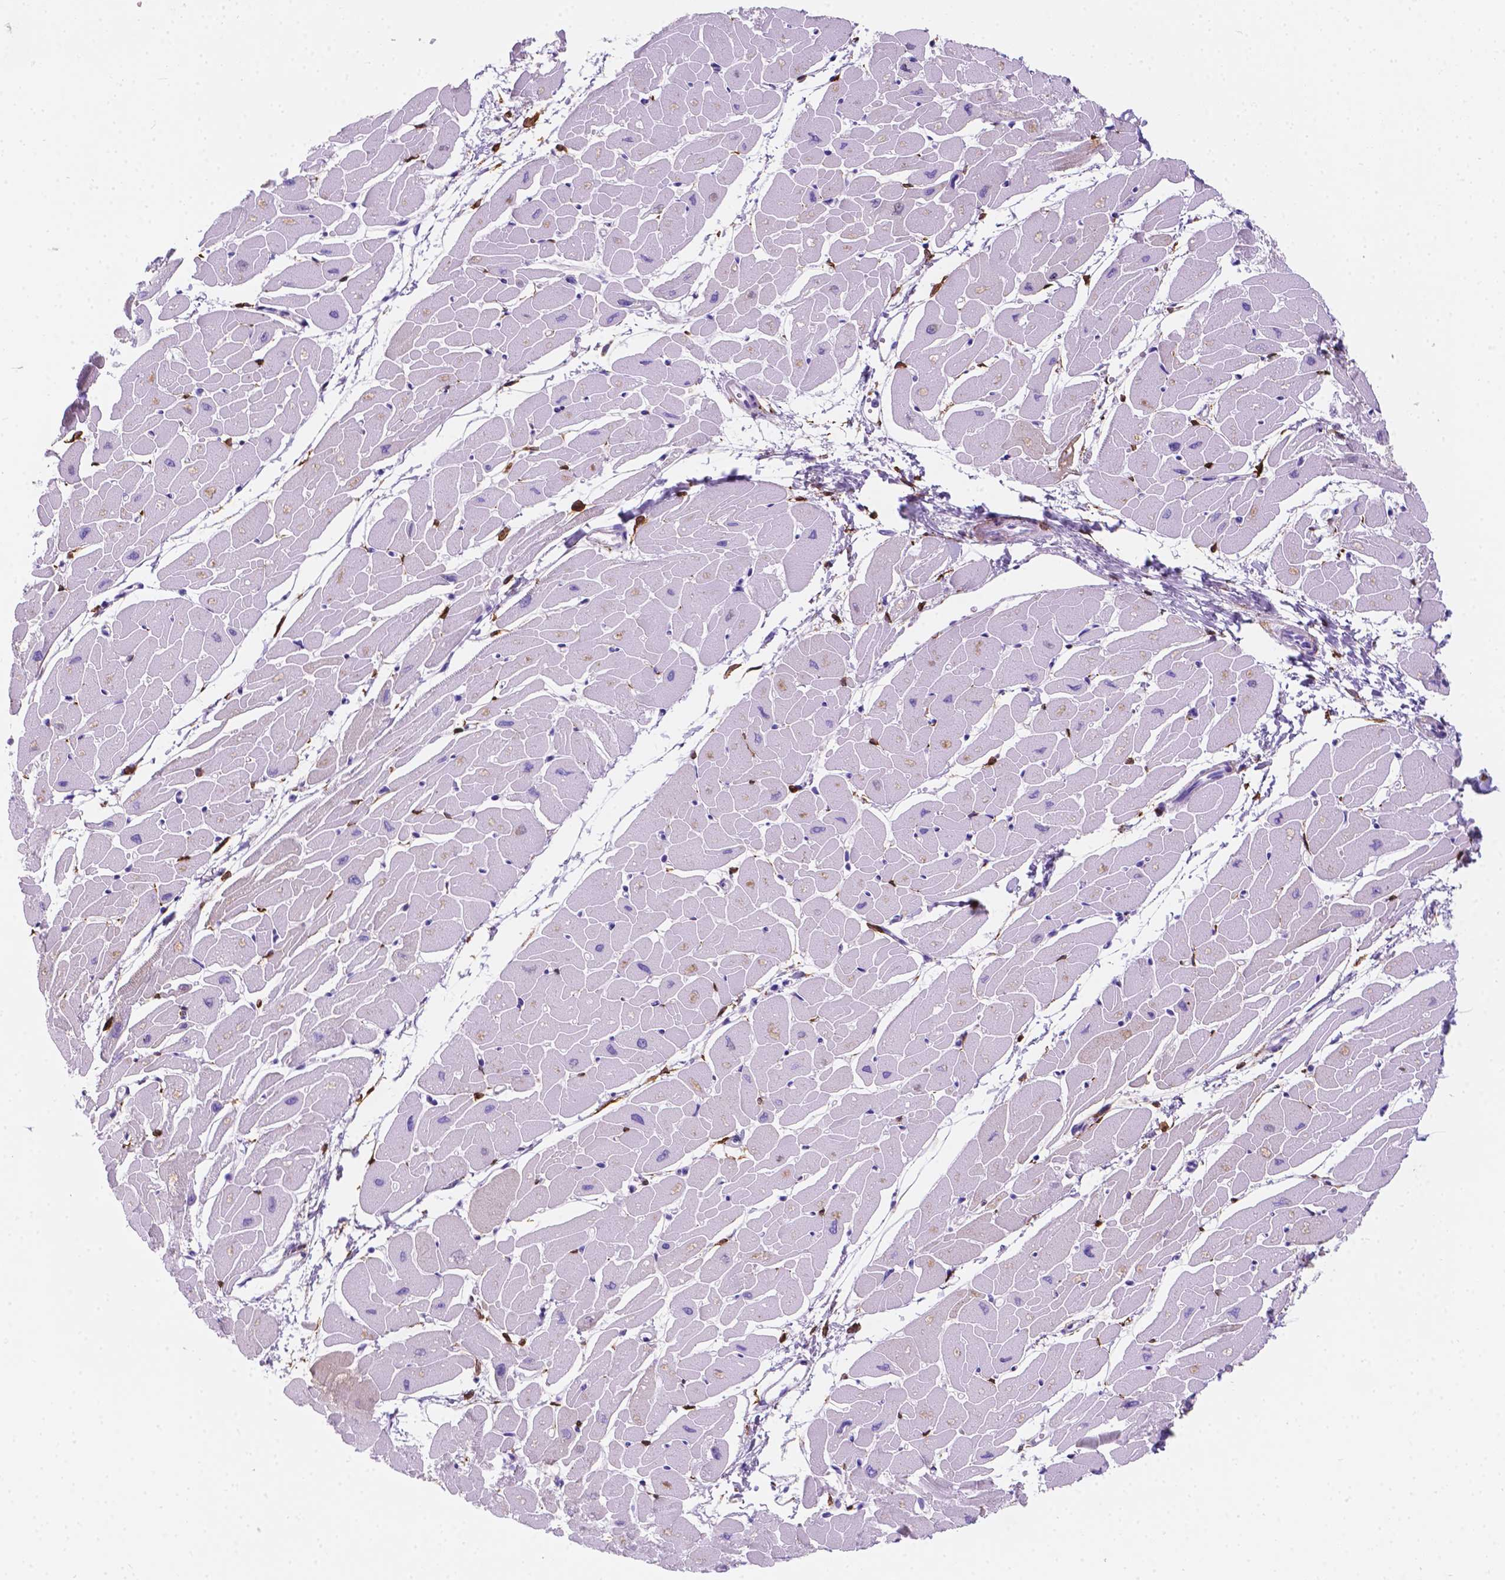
{"staining": {"intensity": "weak", "quantity": "<25%", "location": "cytoplasmic/membranous"}, "tissue": "heart muscle", "cell_type": "Cardiomyocytes", "image_type": "normal", "snomed": [{"axis": "morphology", "description": "Normal tissue, NOS"}, {"axis": "topography", "description": "Heart"}], "caption": "Protein analysis of normal heart muscle demonstrates no significant expression in cardiomyocytes.", "gene": "MACF1", "patient": {"sex": "male", "age": 57}}